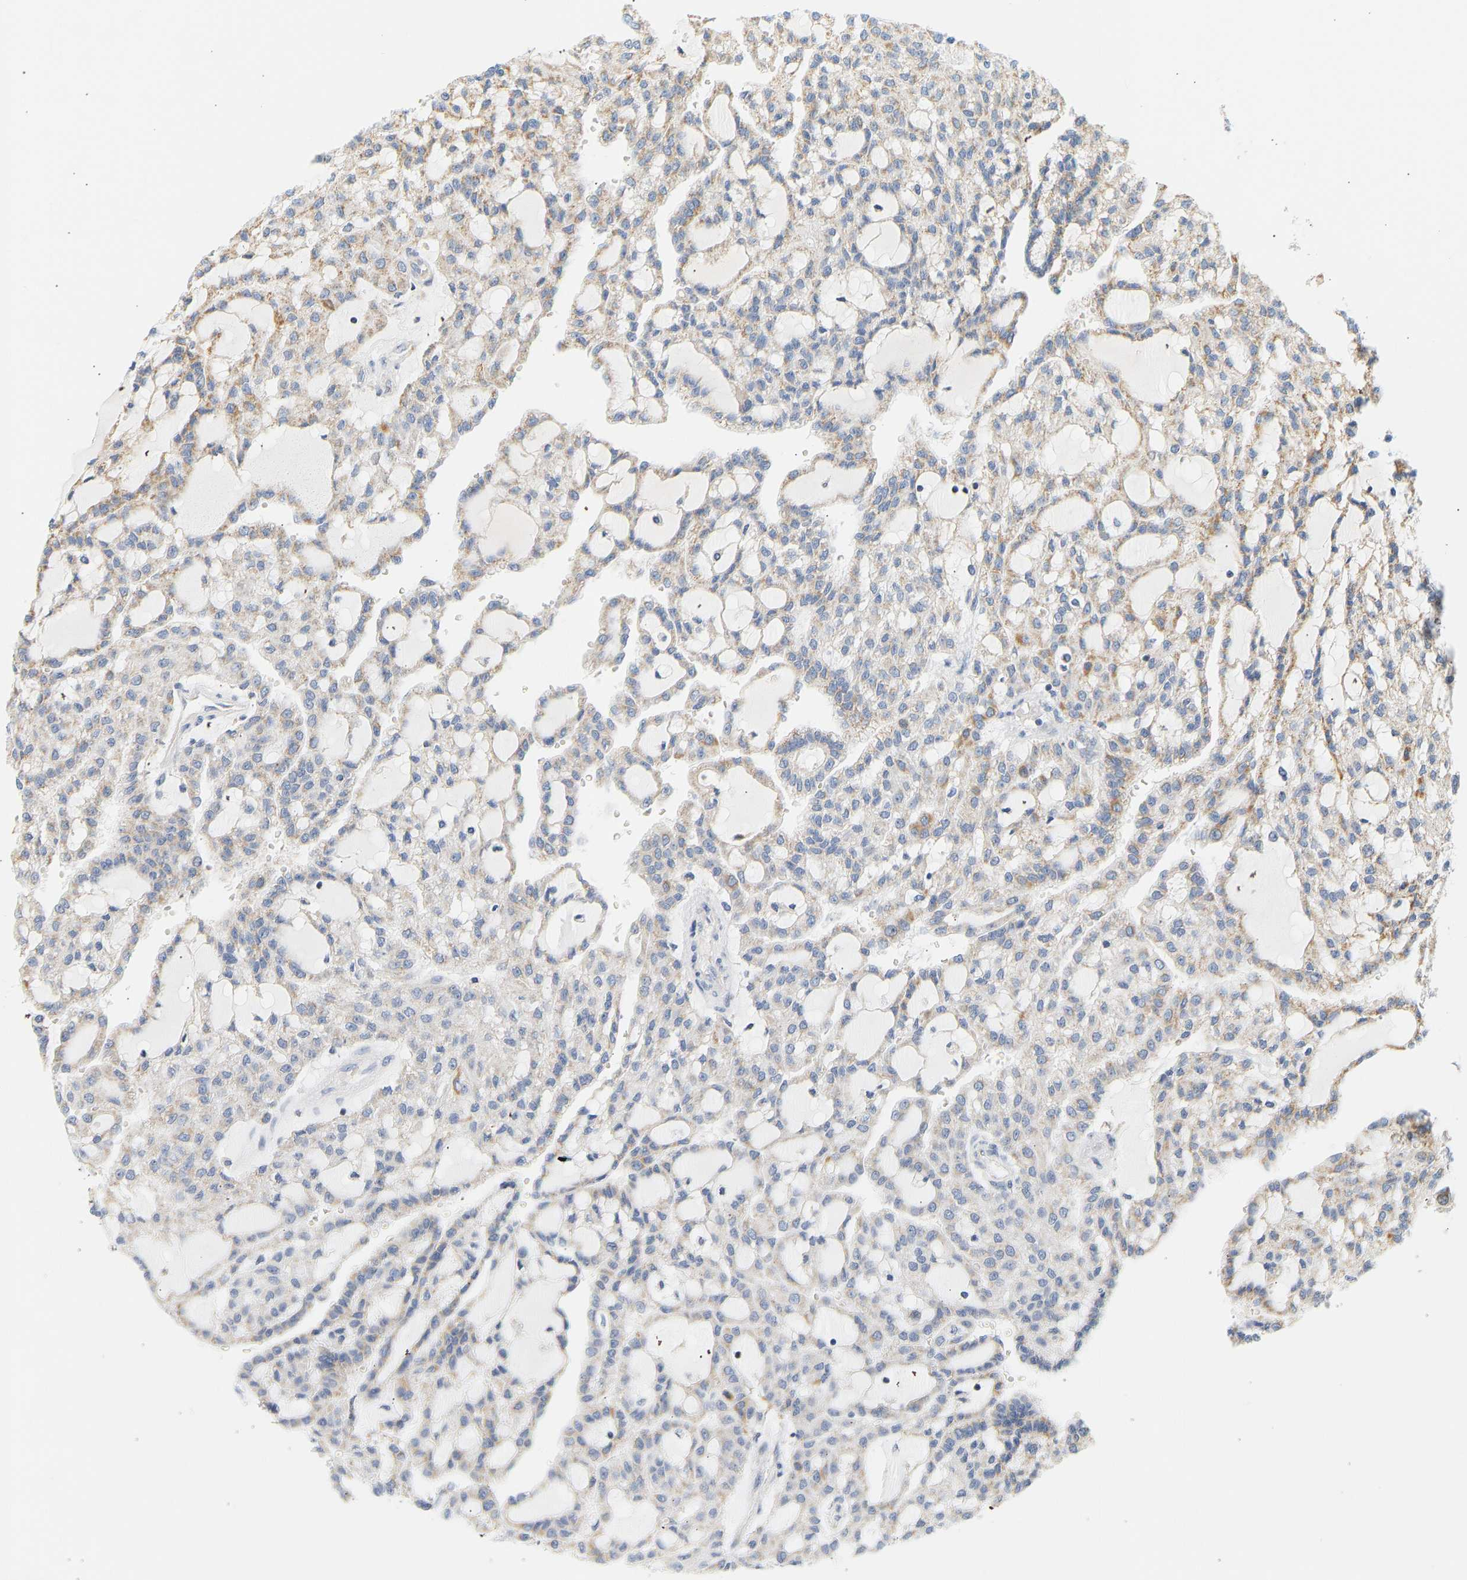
{"staining": {"intensity": "weak", "quantity": "<25%", "location": "cytoplasmic/membranous"}, "tissue": "renal cancer", "cell_type": "Tumor cells", "image_type": "cancer", "snomed": [{"axis": "morphology", "description": "Adenocarcinoma, NOS"}, {"axis": "topography", "description": "Kidney"}], "caption": "Tumor cells show no significant positivity in renal cancer (adenocarcinoma). (DAB IHC visualized using brightfield microscopy, high magnification).", "gene": "GRPEL2", "patient": {"sex": "male", "age": 63}}